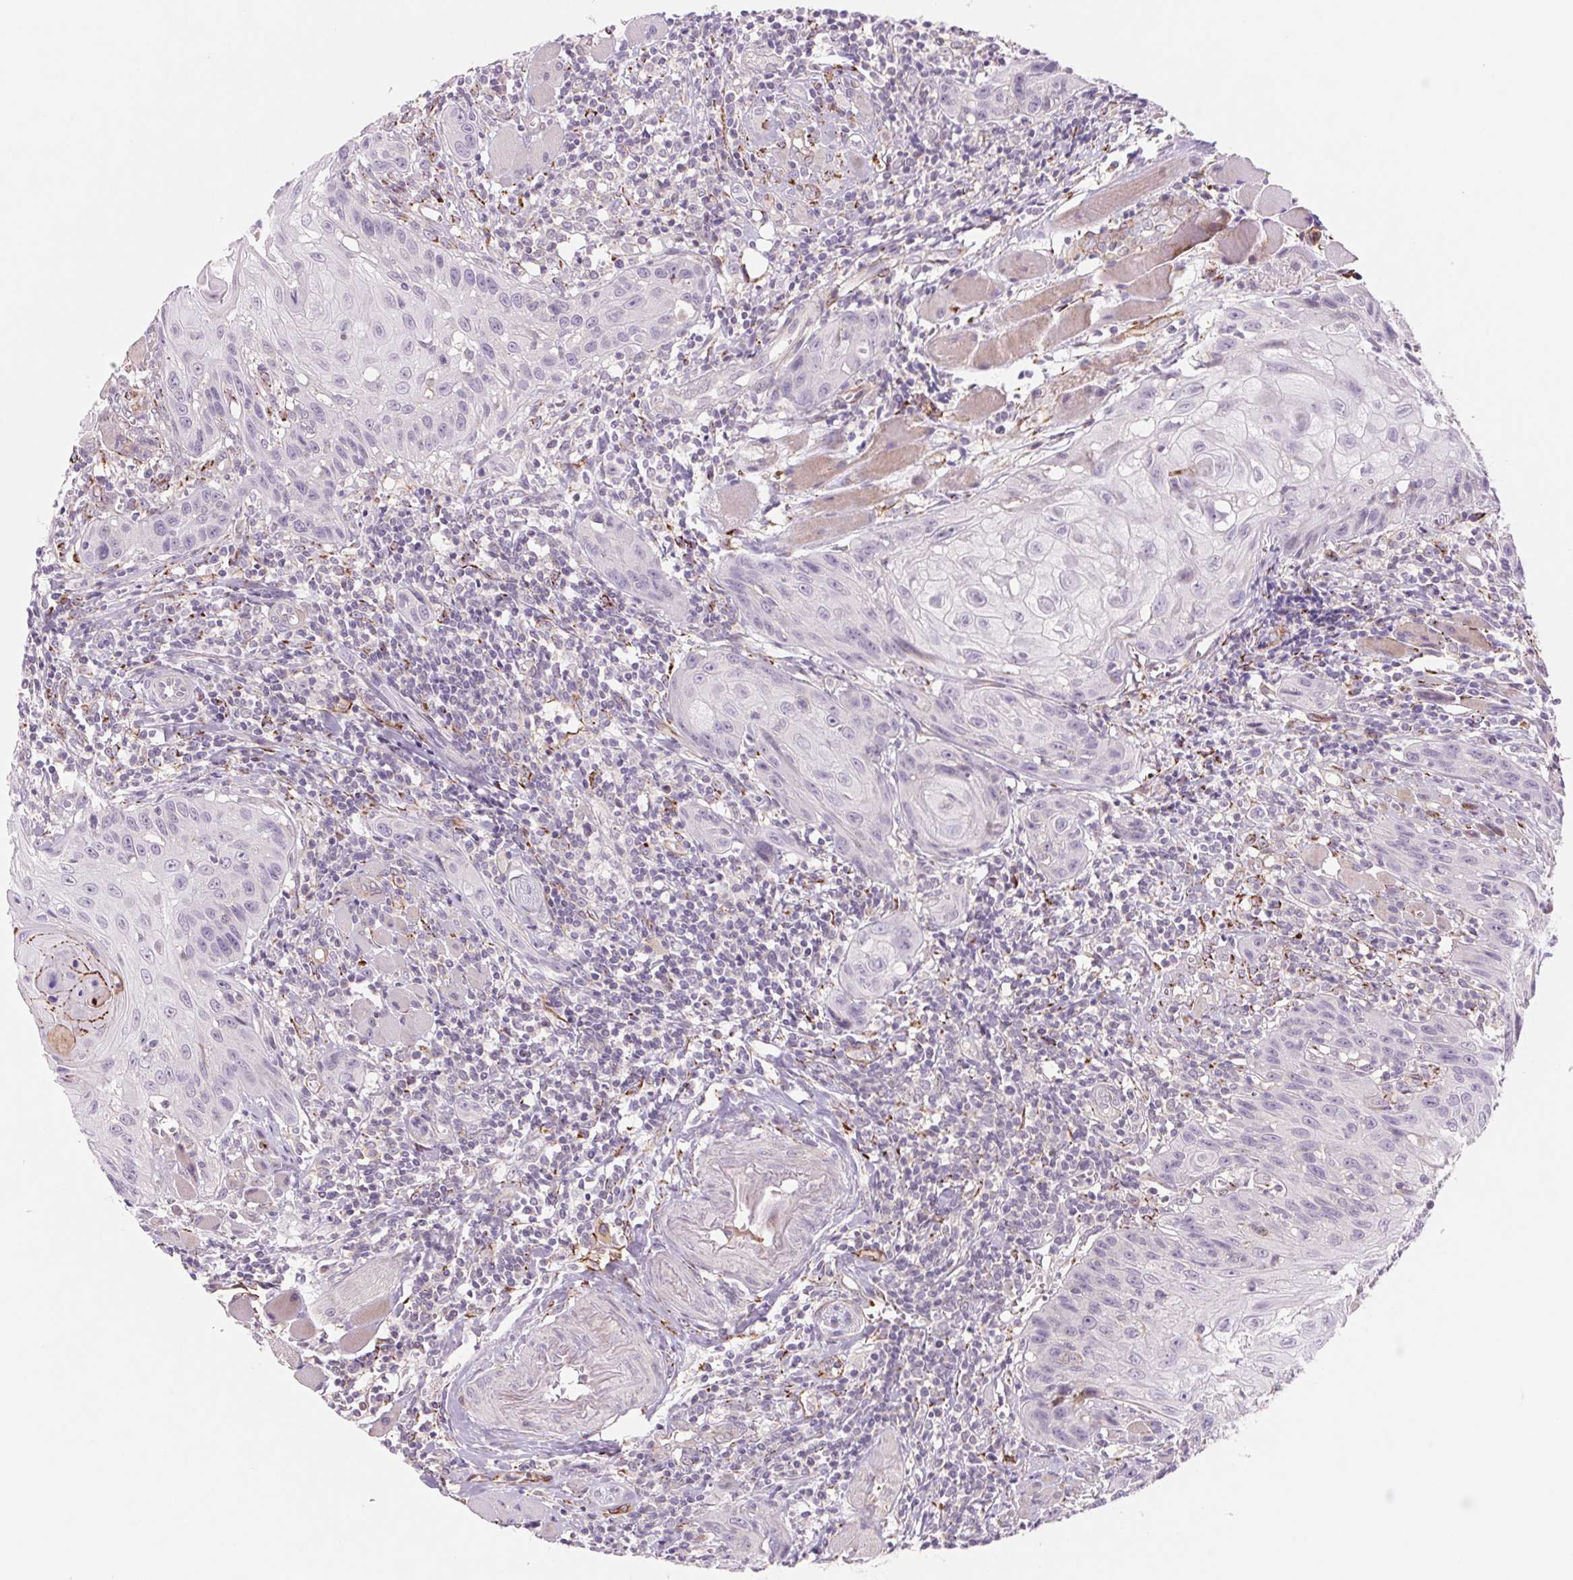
{"staining": {"intensity": "negative", "quantity": "none", "location": "none"}, "tissue": "head and neck cancer", "cell_type": "Tumor cells", "image_type": "cancer", "snomed": [{"axis": "morphology", "description": "Squamous cell carcinoma, NOS"}, {"axis": "topography", "description": "Oral tissue"}, {"axis": "topography", "description": "Head-Neck"}], "caption": "High magnification brightfield microscopy of head and neck cancer stained with DAB (brown) and counterstained with hematoxylin (blue): tumor cells show no significant staining.", "gene": "MS4A13", "patient": {"sex": "male", "age": 58}}